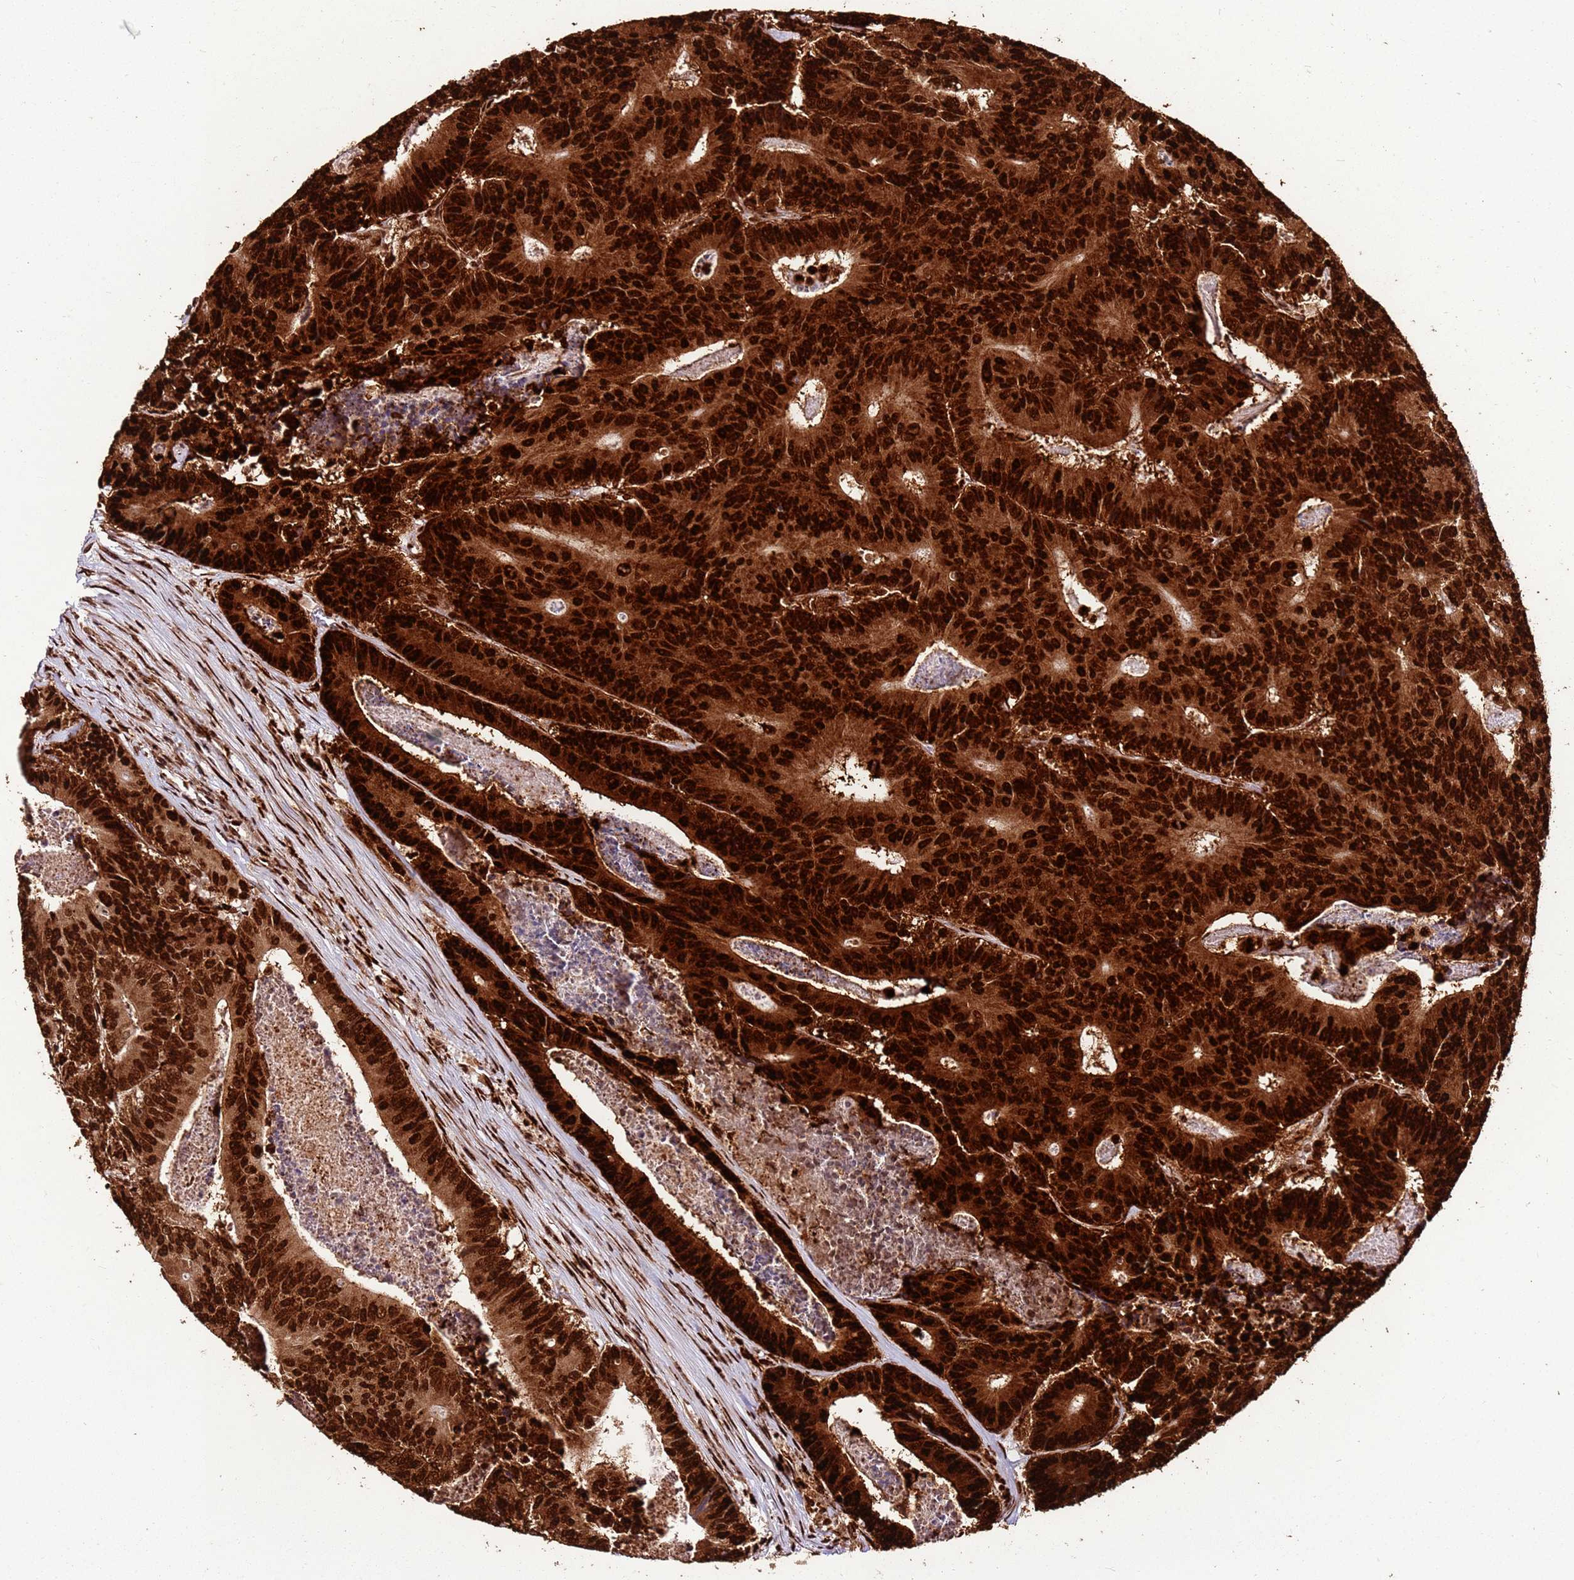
{"staining": {"intensity": "strong", "quantity": ">75%", "location": "cytoplasmic/membranous,nuclear"}, "tissue": "colorectal cancer", "cell_type": "Tumor cells", "image_type": "cancer", "snomed": [{"axis": "morphology", "description": "Adenocarcinoma, NOS"}, {"axis": "topography", "description": "Colon"}], "caption": "A micrograph showing strong cytoplasmic/membranous and nuclear expression in about >75% of tumor cells in colorectal cancer (adenocarcinoma), as visualized by brown immunohistochemical staining.", "gene": "HNRNPAB", "patient": {"sex": "male", "age": 83}}